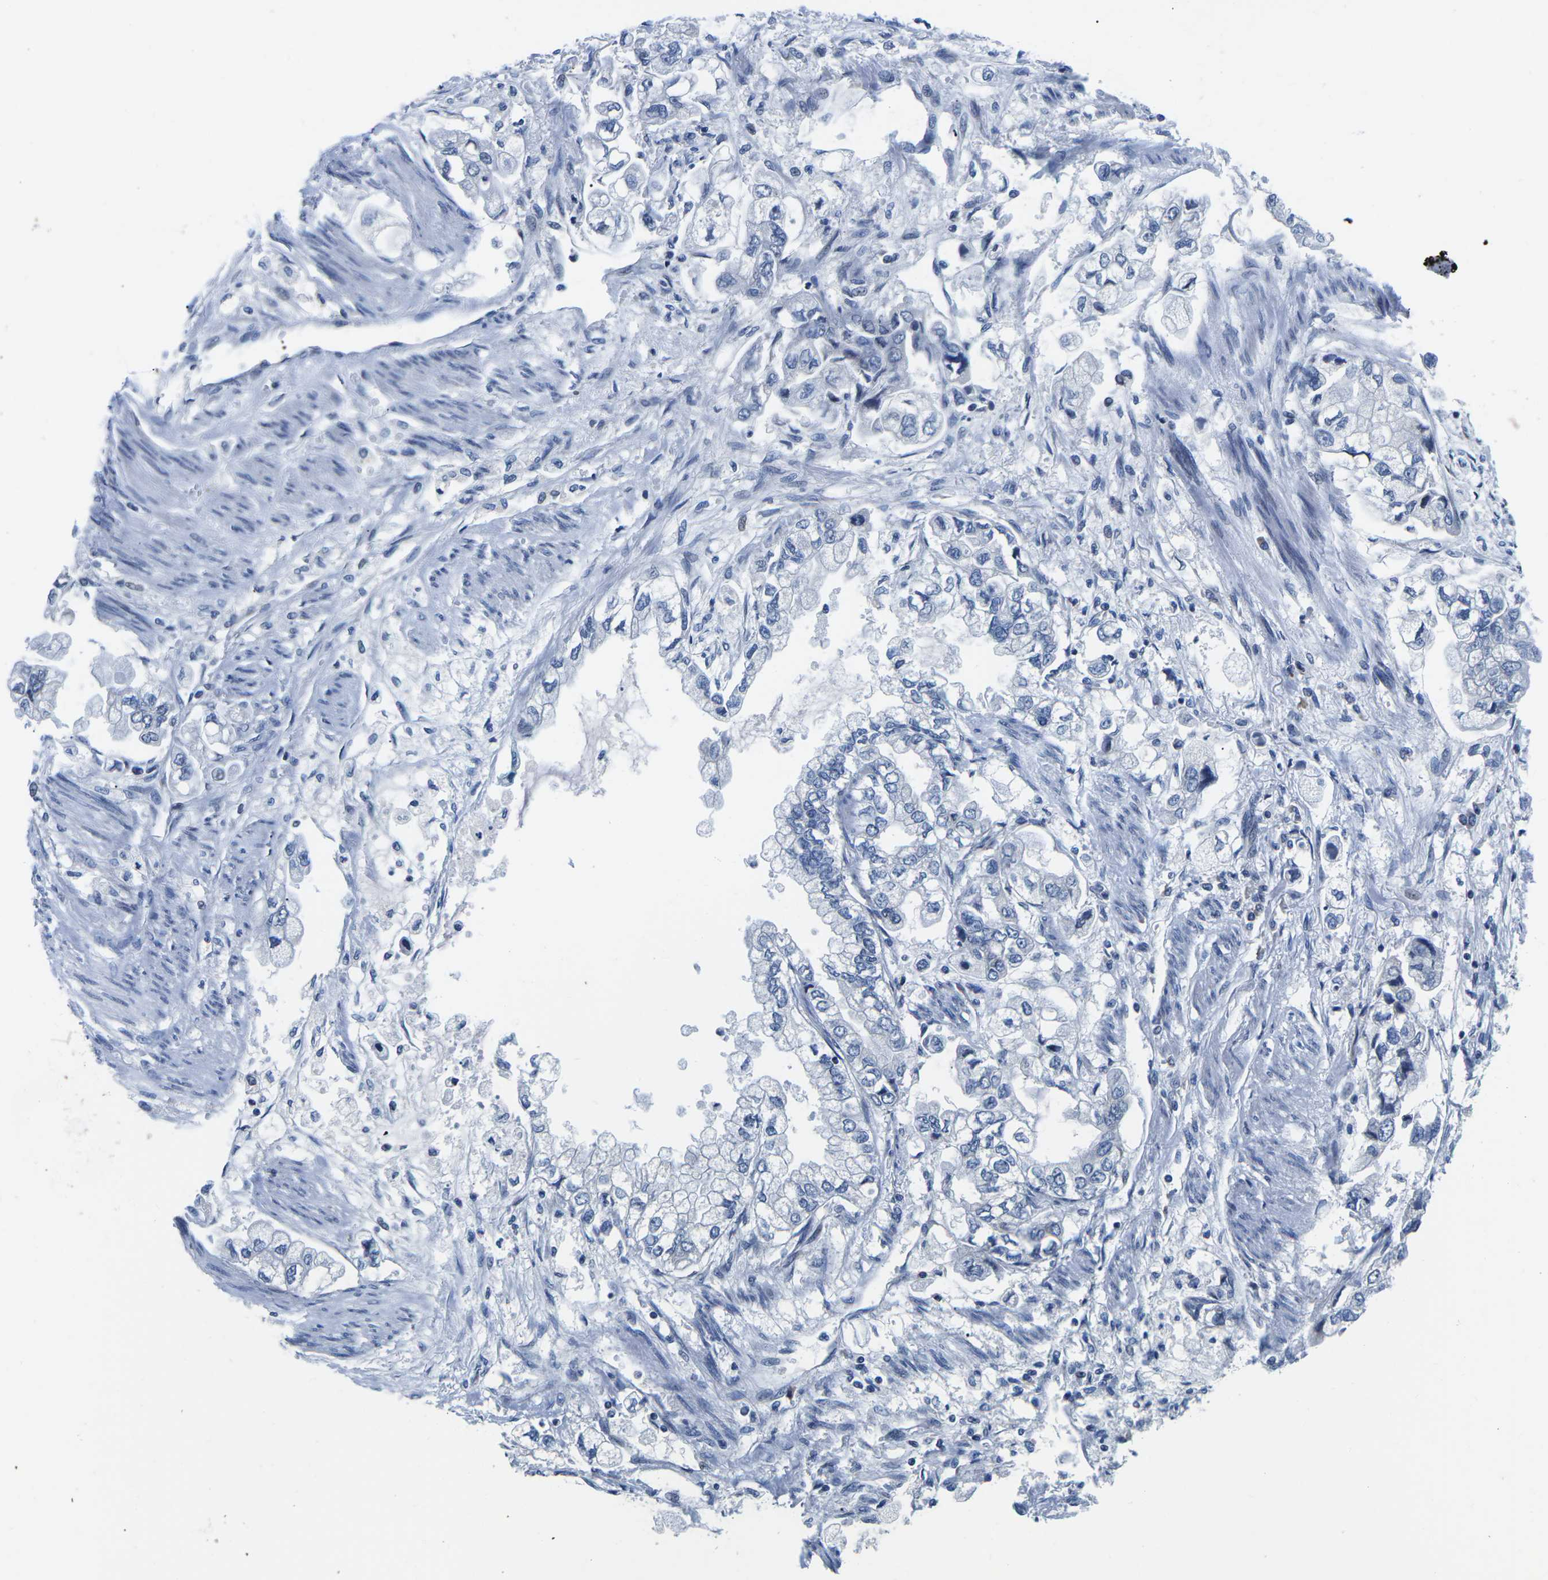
{"staining": {"intensity": "negative", "quantity": "none", "location": "none"}, "tissue": "stomach cancer", "cell_type": "Tumor cells", "image_type": "cancer", "snomed": [{"axis": "morphology", "description": "Normal tissue, NOS"}, {"axis": "morphology", "description": "Adenocarcinoma, NOS"}, {"axis": "topography", "description": "Stomach"}], "caption": "IHC histopathology image of neoplastic tissue: human adenocarcinoma (stomach) stained with DAB (3,3'-diaminobenzidine) shows no significant protein staining in tumor cells. The staining was performed using DAB (3,3'-diaminobenzidine) to visualize the protein expression in brown, while the nuclei were stained in blue with hematoxylin (Magnification: 20x).", "gene": "CDC73", "patient": {"sex": "male", "age": 62}}